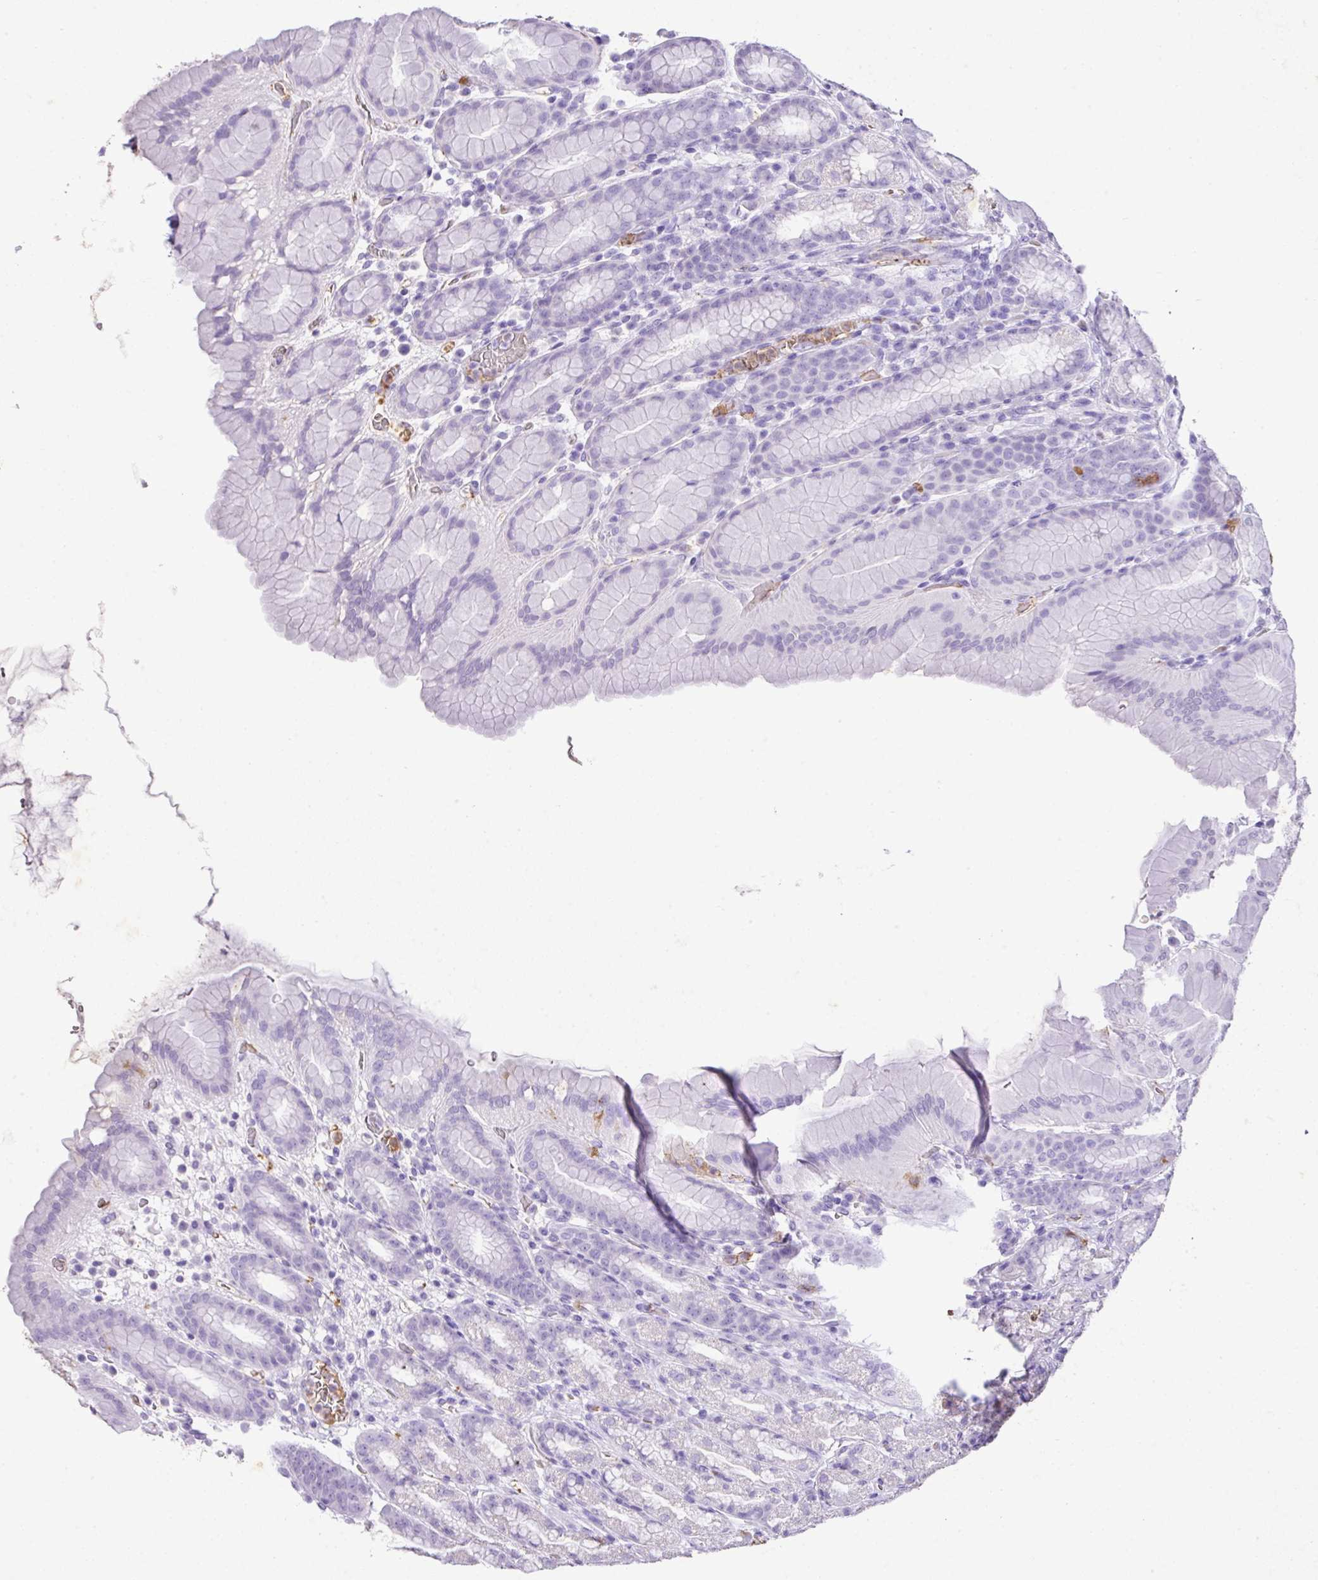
{"staining": {"intensity": "moderate", "quantity": "<25%", "location": "cytoplasmic/membranous"}, "tissue": "stomach", "cell_type": "Glandular cells", "image_type": "normal", "snomed": [{"axis": "morphology", "description": "Normal tissue, NOS"}, {"axis": "topography", "description": "Stomach, upper"}, {"axis": "topography", "description": "Stomach"}], "caption": "Unremarkable stomach was stained to show a protein in brown. There is low levels of moderate cytoplasmic/membranous staining in approximately <25% of glandular cells.", "gene": "KCNJ11", "patient": {"sex": "male", "age": 68}}